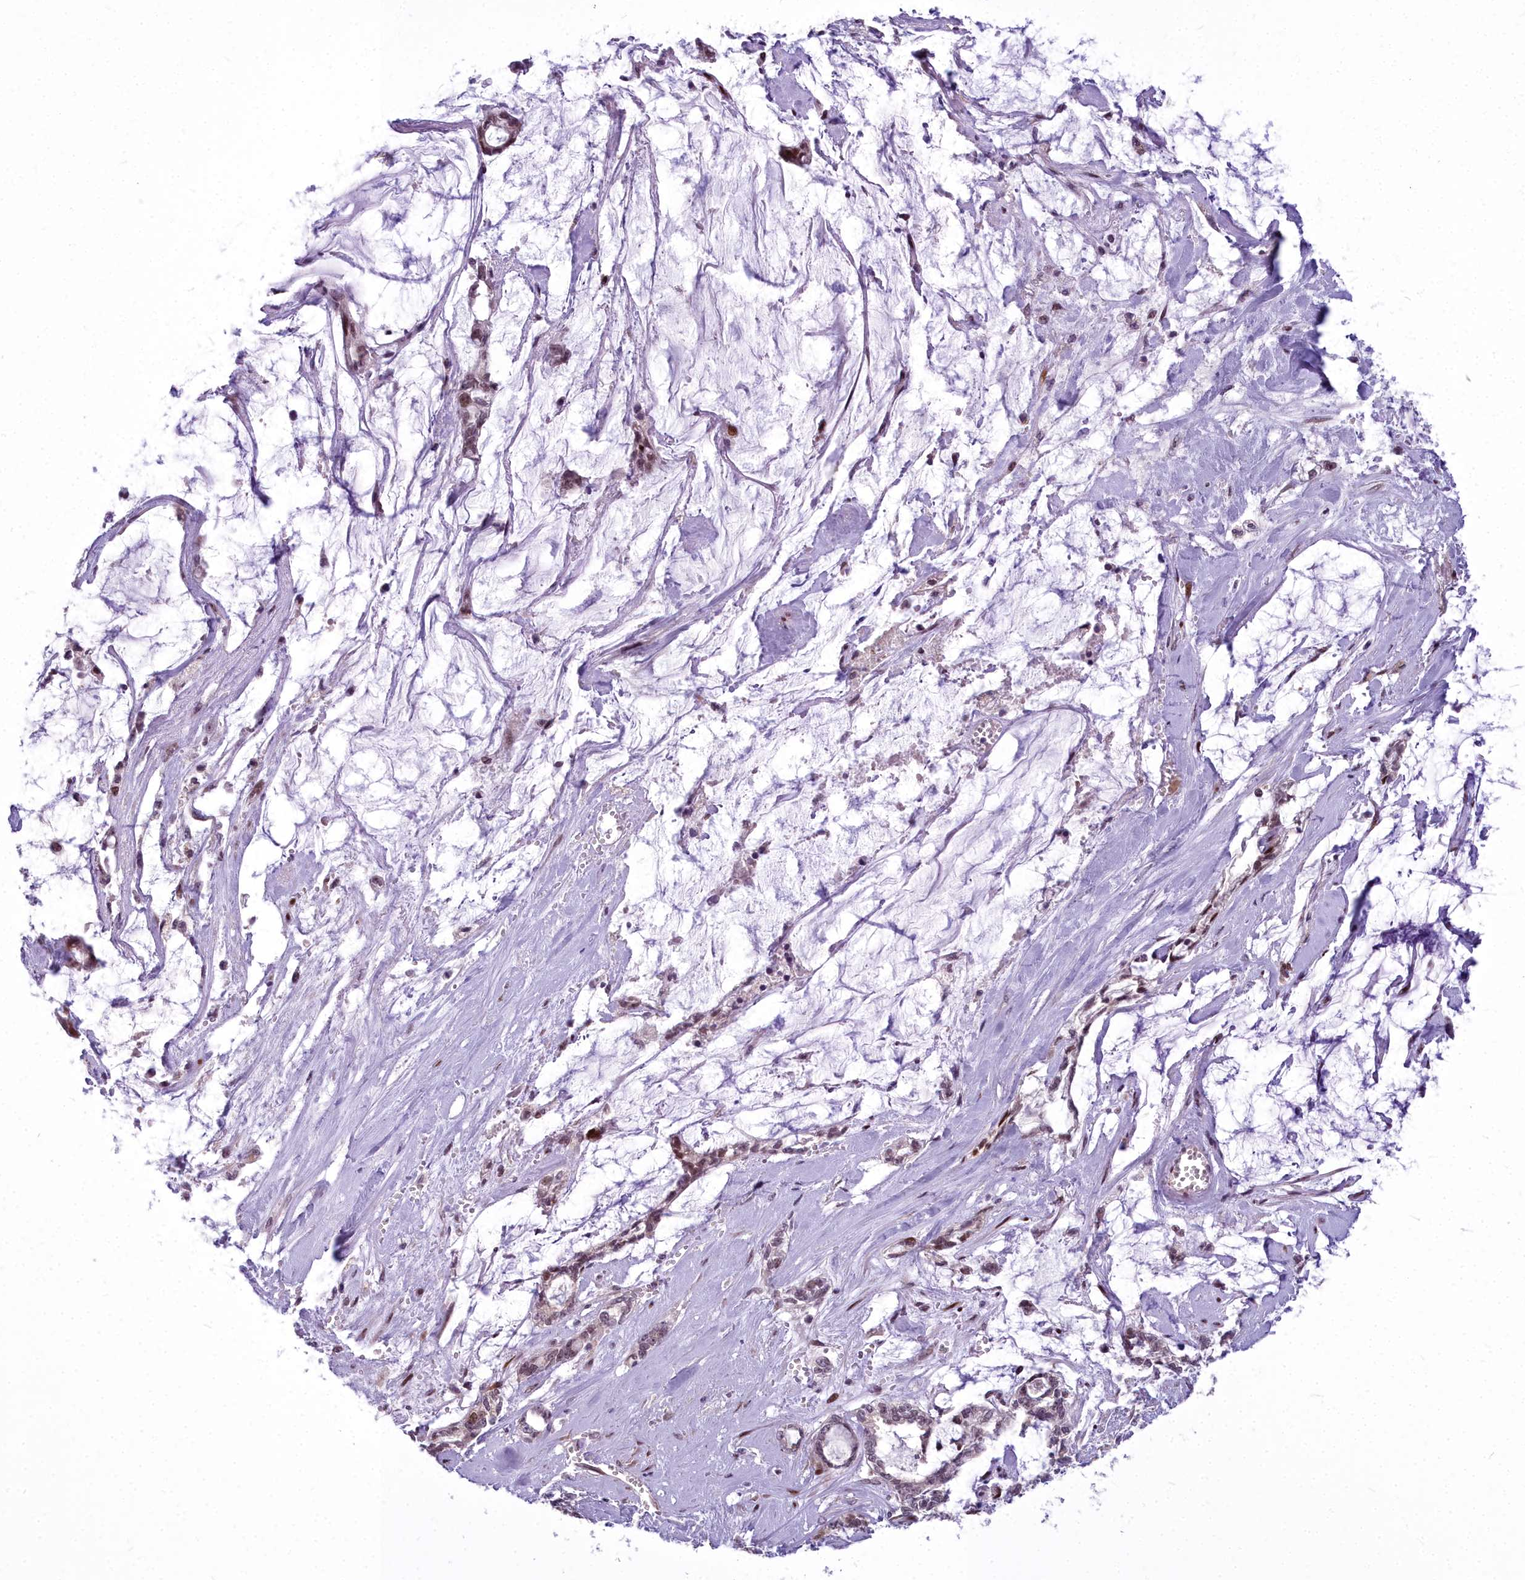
{"staining": {"intensity": "weak", "quantity": ">75%", "location": "nuclear"}, "tissue": "pancreatic cancer", "cell_type": "Tumor cells", "image_type": "cancer", "snomed": [{"axis": "morphology", "description": "Adenocarcinoma, NOS"}, {"axis": "topography", "description": "Pancreas"}], "caption": "Human pancreatic adenocarcinoma stained with a protein marker demonstrates weak staining in tumor cells.", "gene": "AP1M1", "patient": {"sex": "female", "age": 73}}